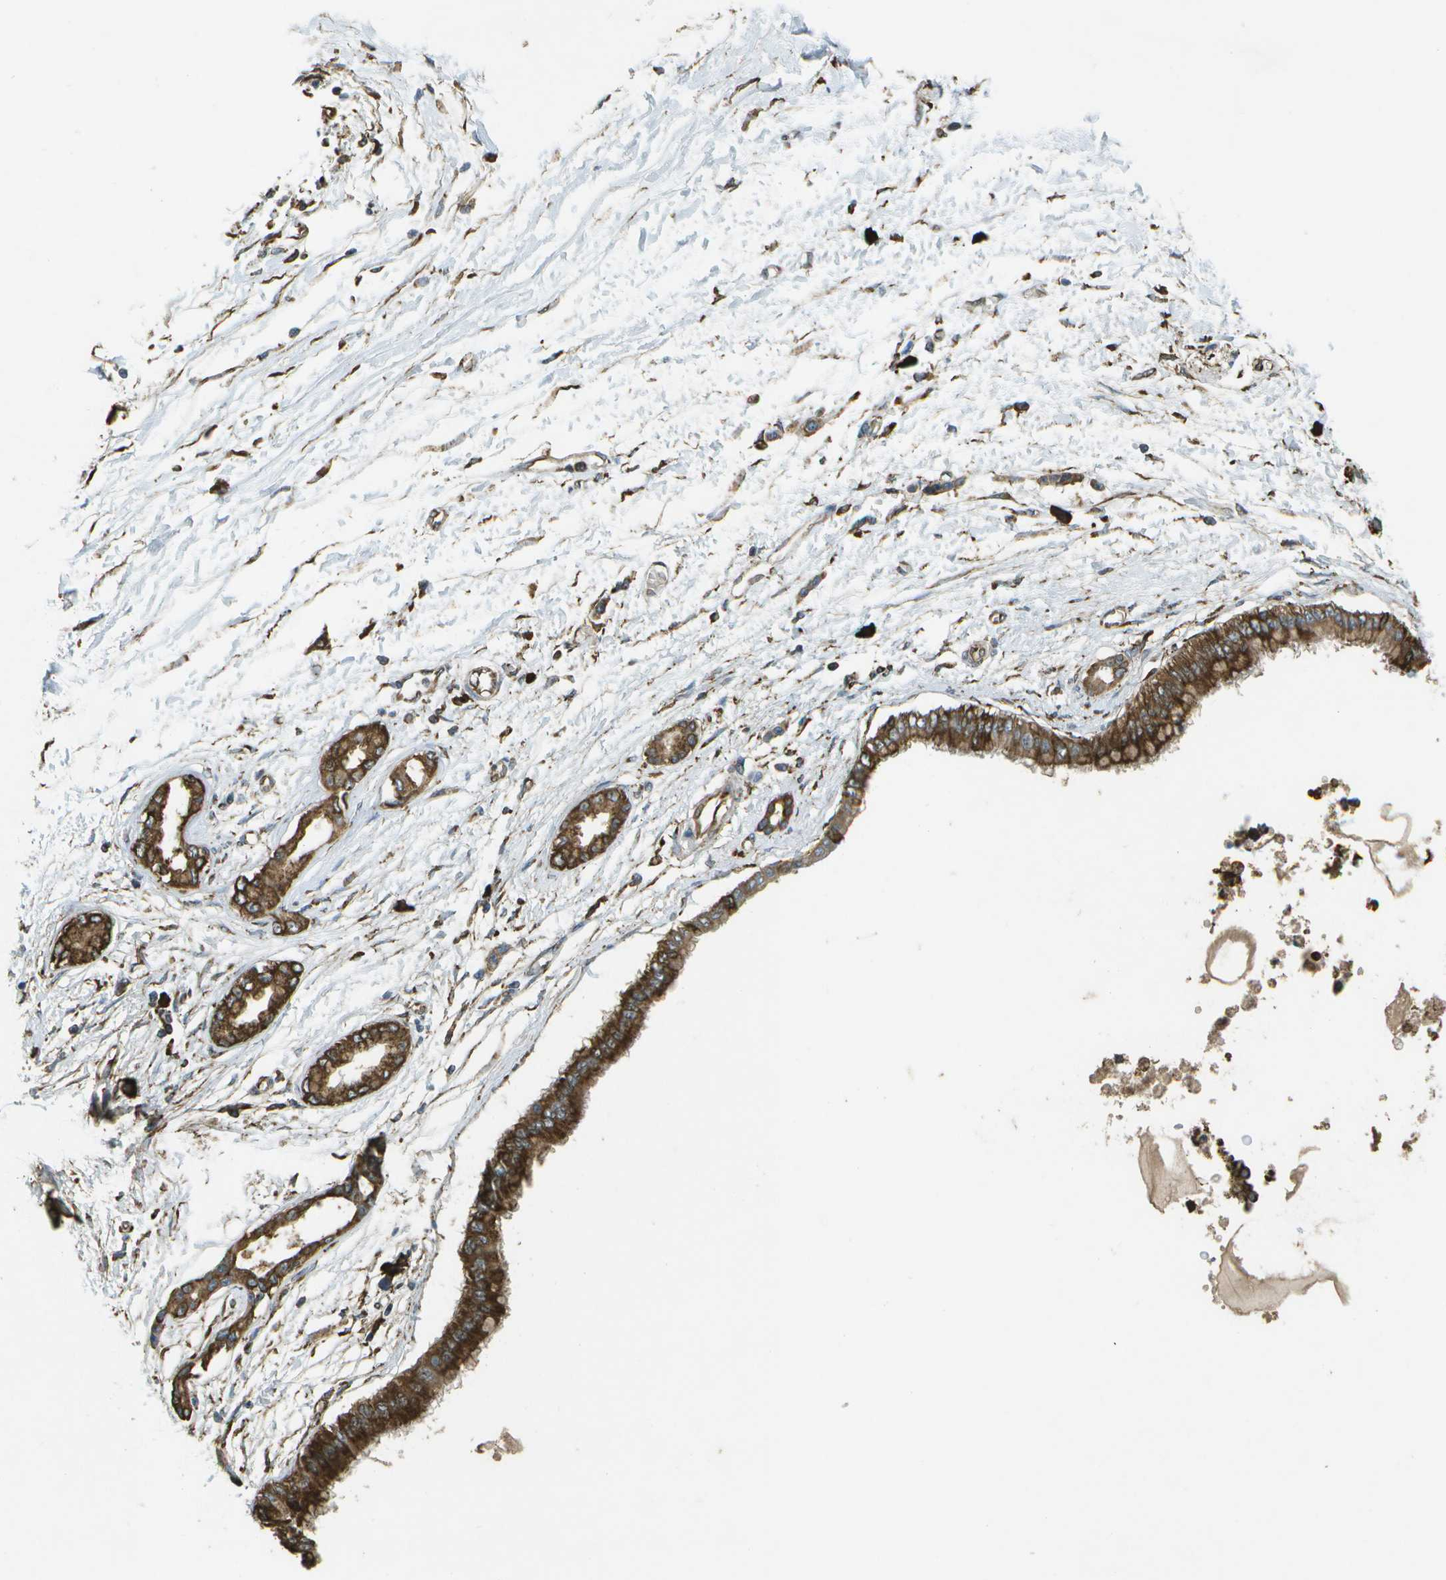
{"staining": {"intensity": "strong", "quantity": ">75%", "location": "cytoplasmic/membranous"}, "tissue": "pancreatic cancer", "cell_type": "Tumor cells", "image_type": "cancer", "snomed": [{"axis": "morphology", "description": "Adenocarcinoma, NOS"}, {"axis": "topography", "description": "Pancreas"}], "caption": "Human pancreatic adenocarcinoma stained with a brown dye exhibits strong cytoplasmic/membranous positive positivity in approximately >75% of tumor cells.", "gene": "PDIA4", "patient": {"sex": "male", "age": 56}}